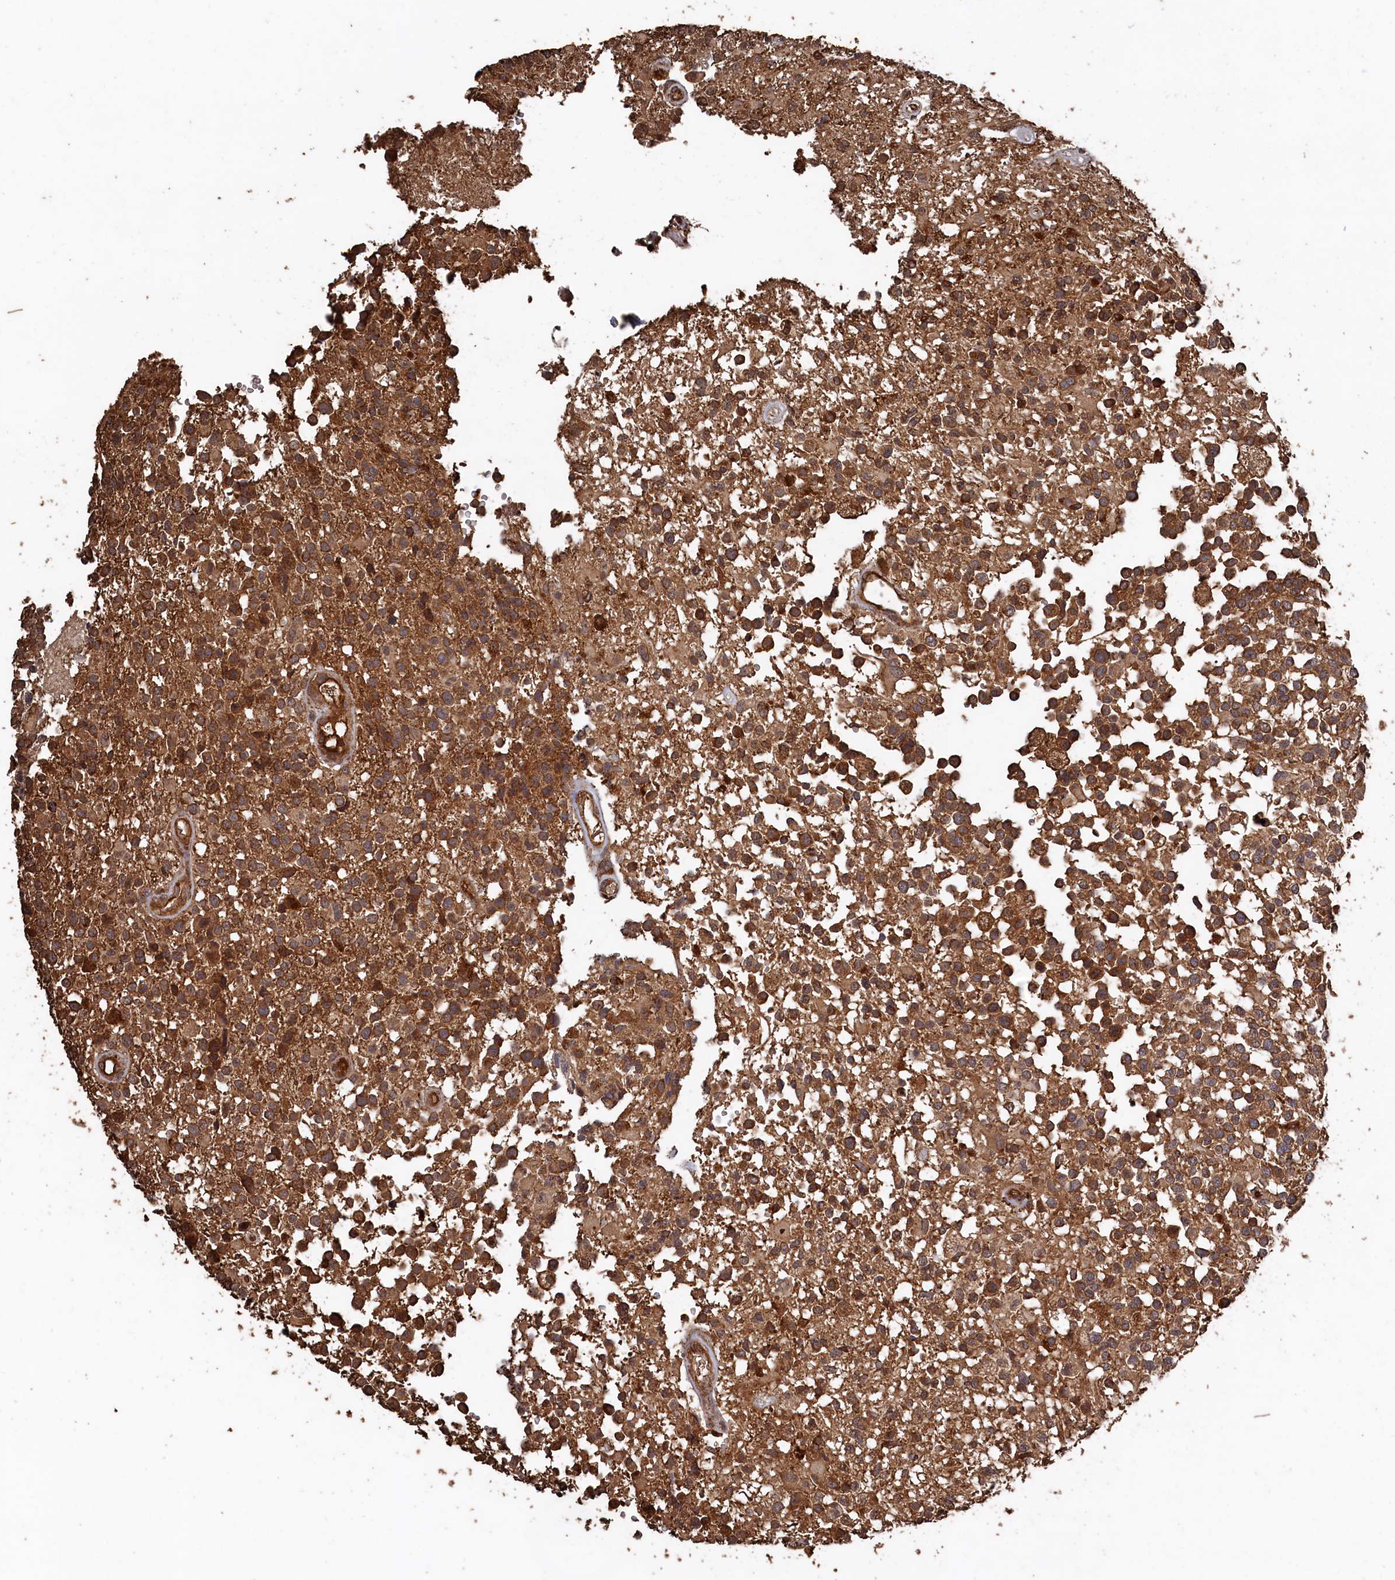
{"staining": {"intensity": "moderate", "quantity": ">75%", "location": "cytoplasmic/membranous"}, "tissue": "glioma", "cell_type": "Tumor cells", "image_type": "cancer", "snomed": [{"axis": "morphology", "description": "Glioma, malignant, High grade"}, {"axis": "morphology", "description": "Glioblastoma, NOS"}, {"axis": "topography", "description": "Brain"}], "caption": "Immunohistochemistry photomicrograph of human high-grade glioma (malignant) stained for a protein (brown), which demonstrates medium levels of moderate cytoplasmic/membranous staining in approximately >75% of tumor cells.", "gene": "SNX33", "patient": {"sex": "male", "age": 60}}